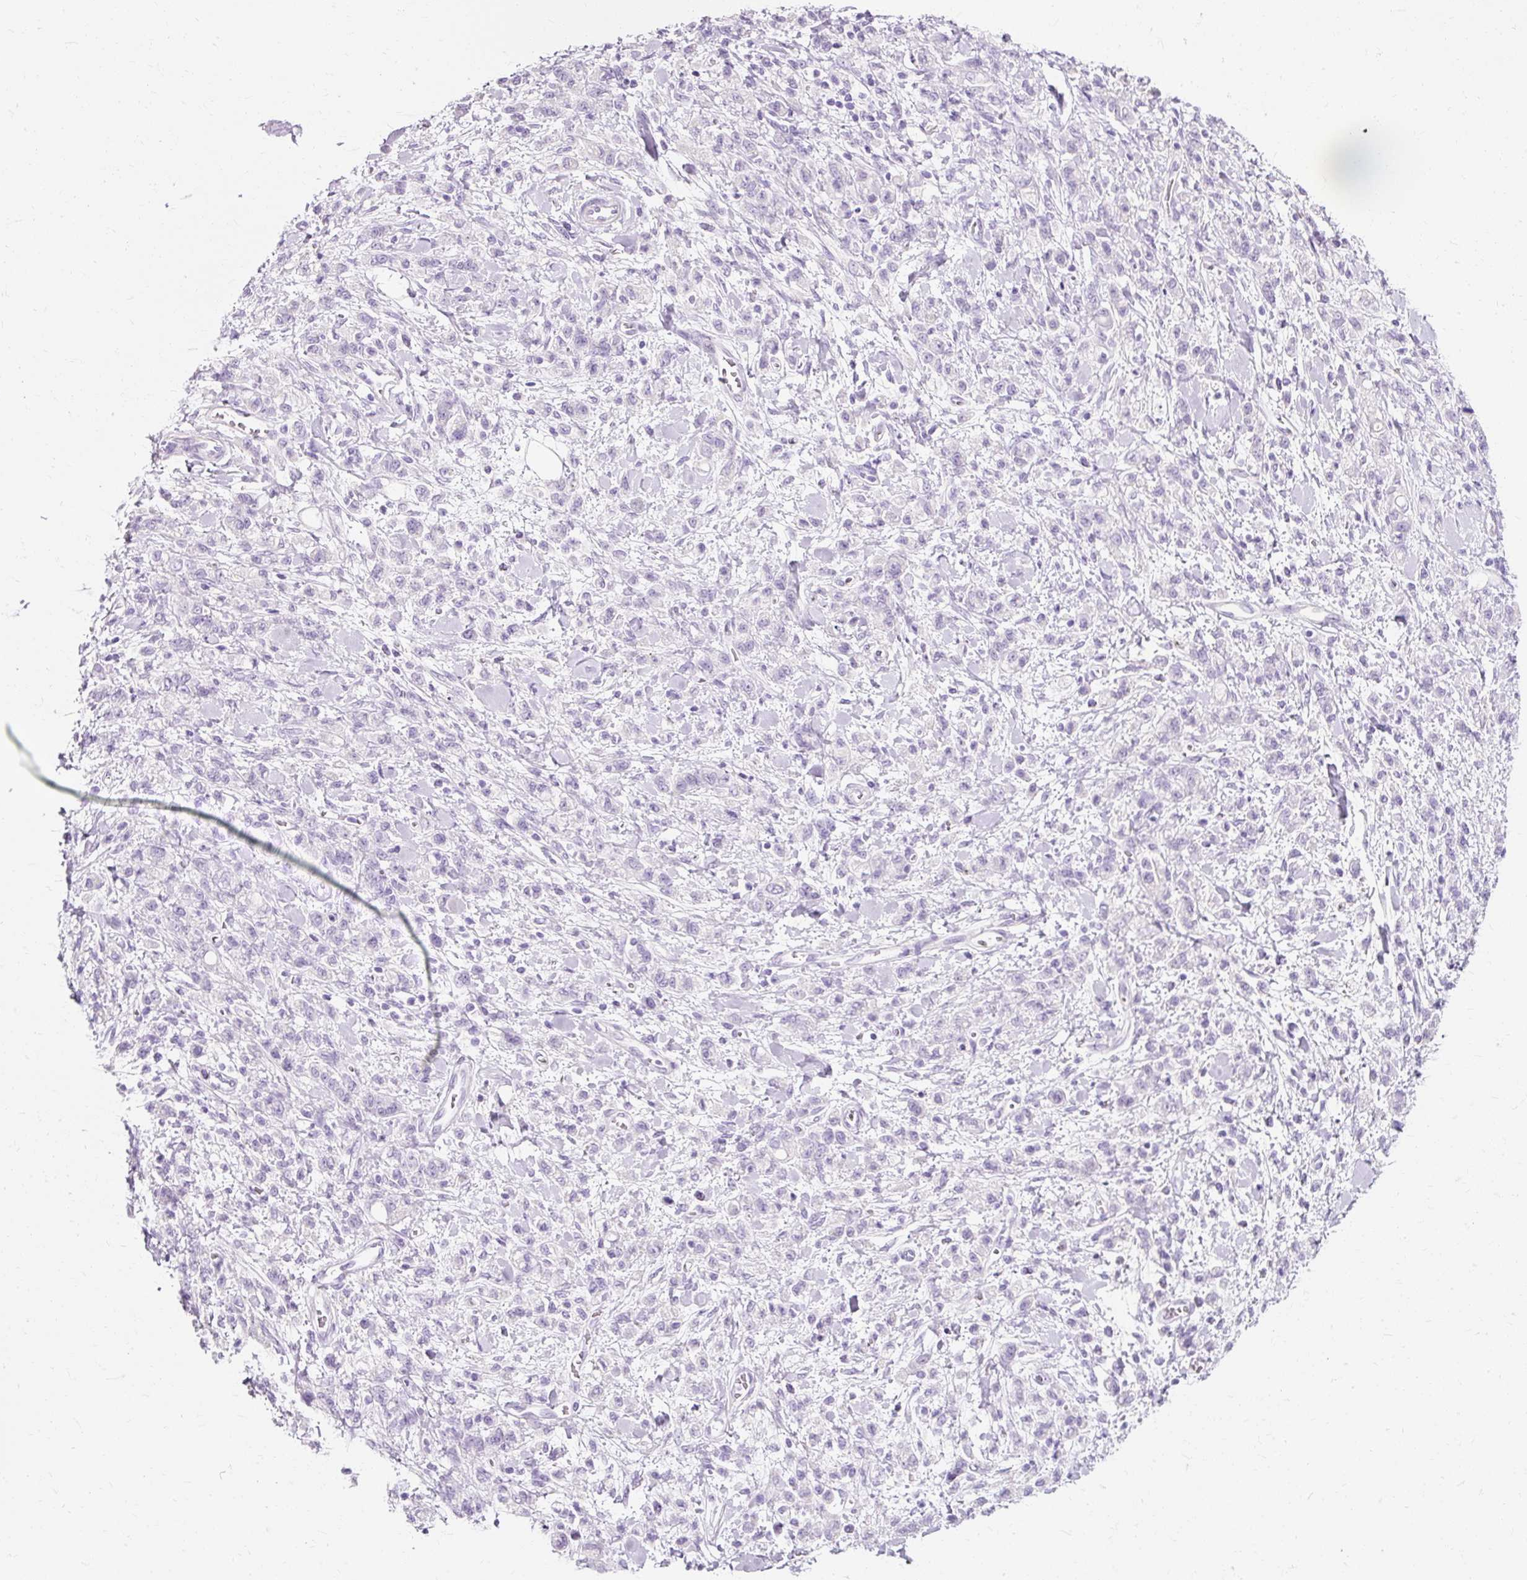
{"staining": {"intensity": "negative", "quantity": "none", "location": "none"}, "tissue": "stomach cancer", "cell_type": "Tumor cells", "image_type": "cancer", "snomed": [{"axis": "morphology", "description": "Adenocarcinoma, NOS"}, {"axis": "topography", "description": "Stomach"}], "caption": "Immunohistochemistry photomicrograph of stomach cancer stained for a protein (brown), which displays no staining in tumor cells.", "gene": "CLDN25", "patient": {"sex": "male", "age": 77}}